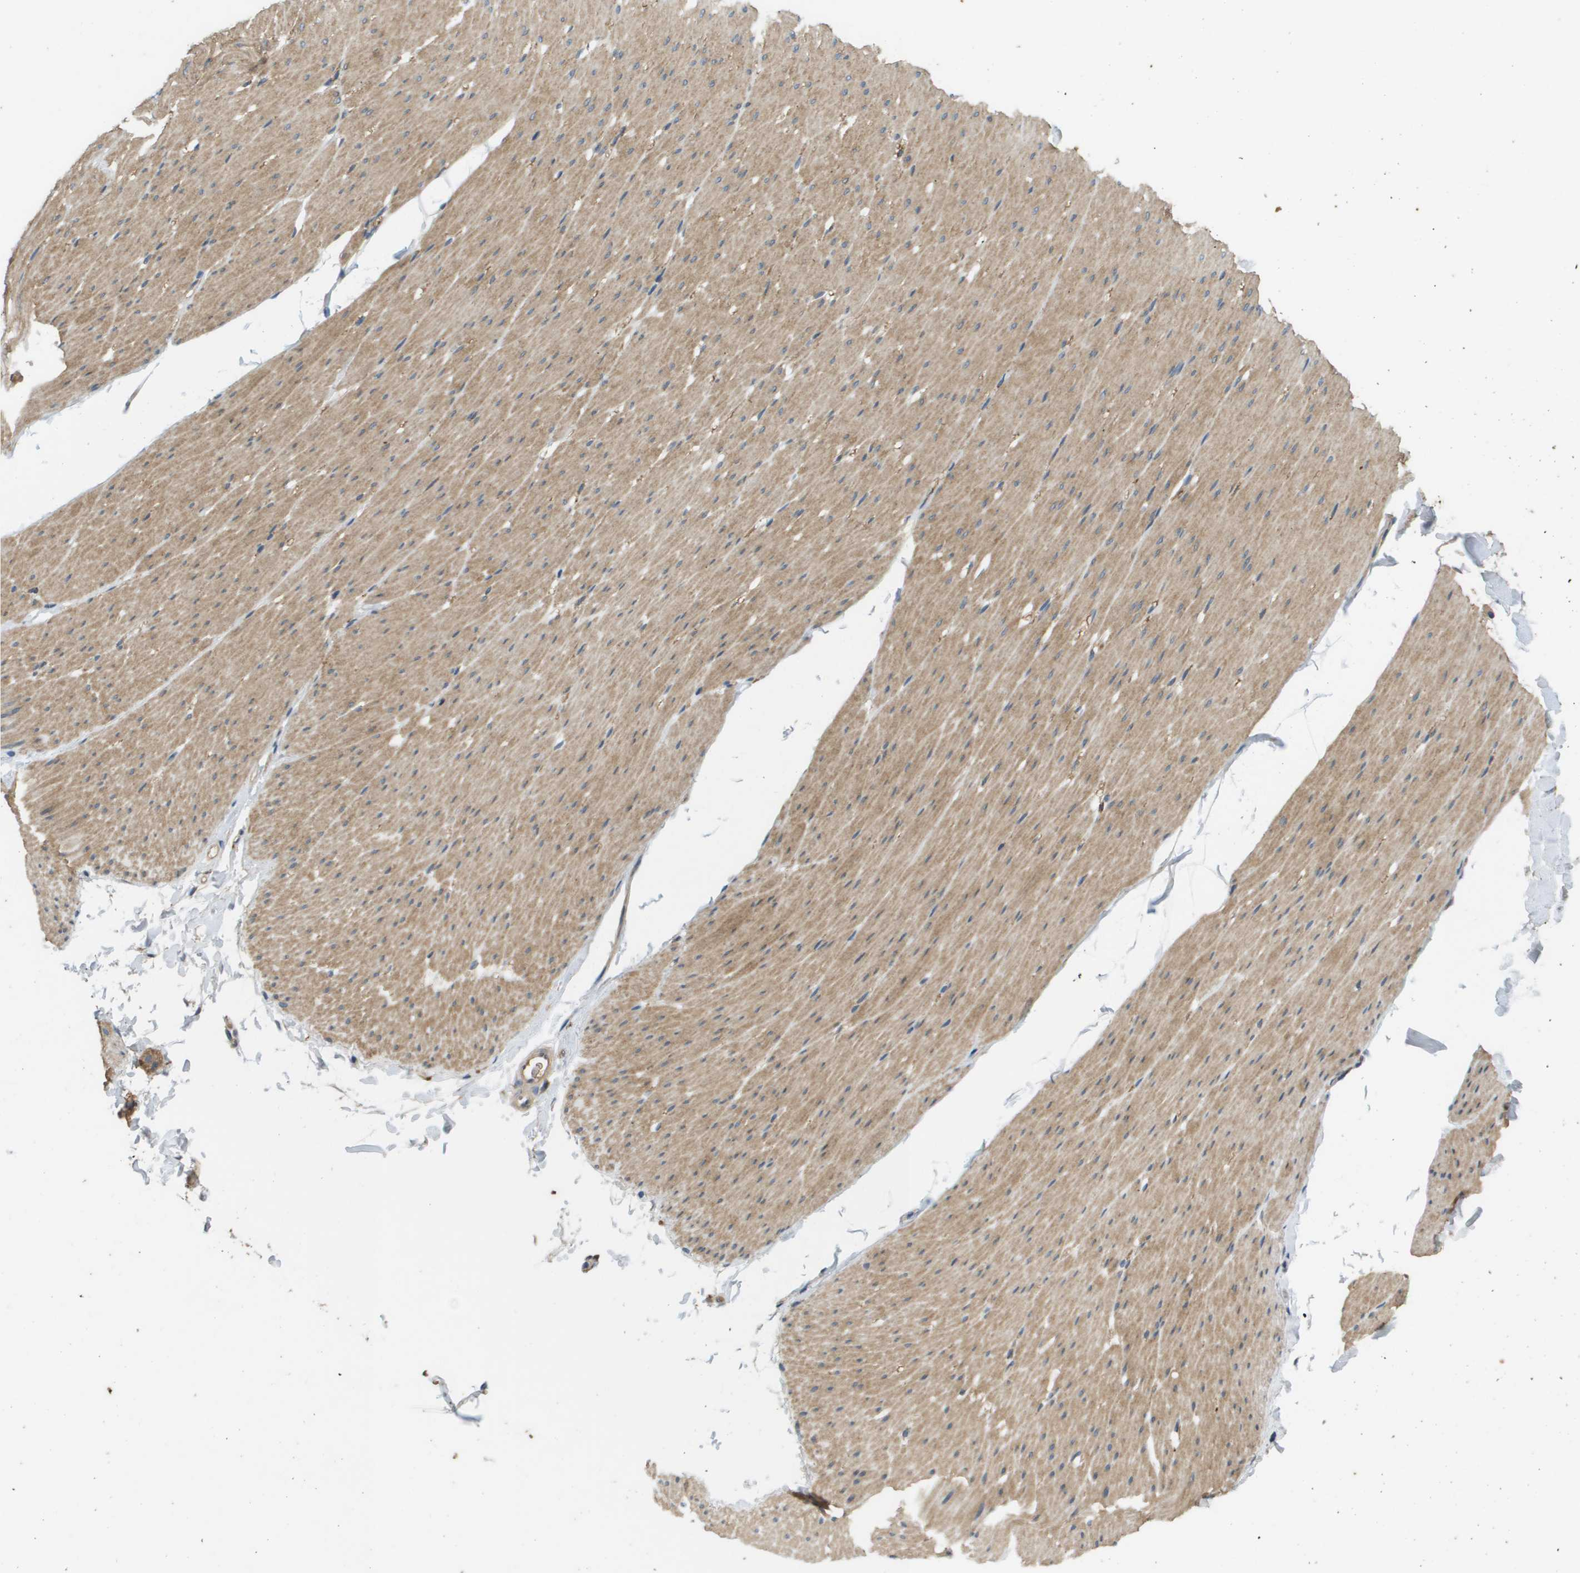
{"staining": {"intensity": "moderate", "quantity": ">75%", "location": "cytoplasmic/membranous"}, "tissue": "smooth muscle", "cell_type": "Smooth muscle cells", "image_type": "normal", "snomed": [{"axis": "morphology", "description": "Normal tissue, NOS"}, {"axis": "topography", "description": "Smooth muscle"}, {"axis": "topography", "description": "Colon"}], "caption": "Immunohistochemical staining of unremarkable smooth muscle displays moderate cytoplasmic/membranous protein positivity in approximately >75% of smooth muscle cells.", "gene": "KRT23", "patient": {"sex": "male", "age": 67}}